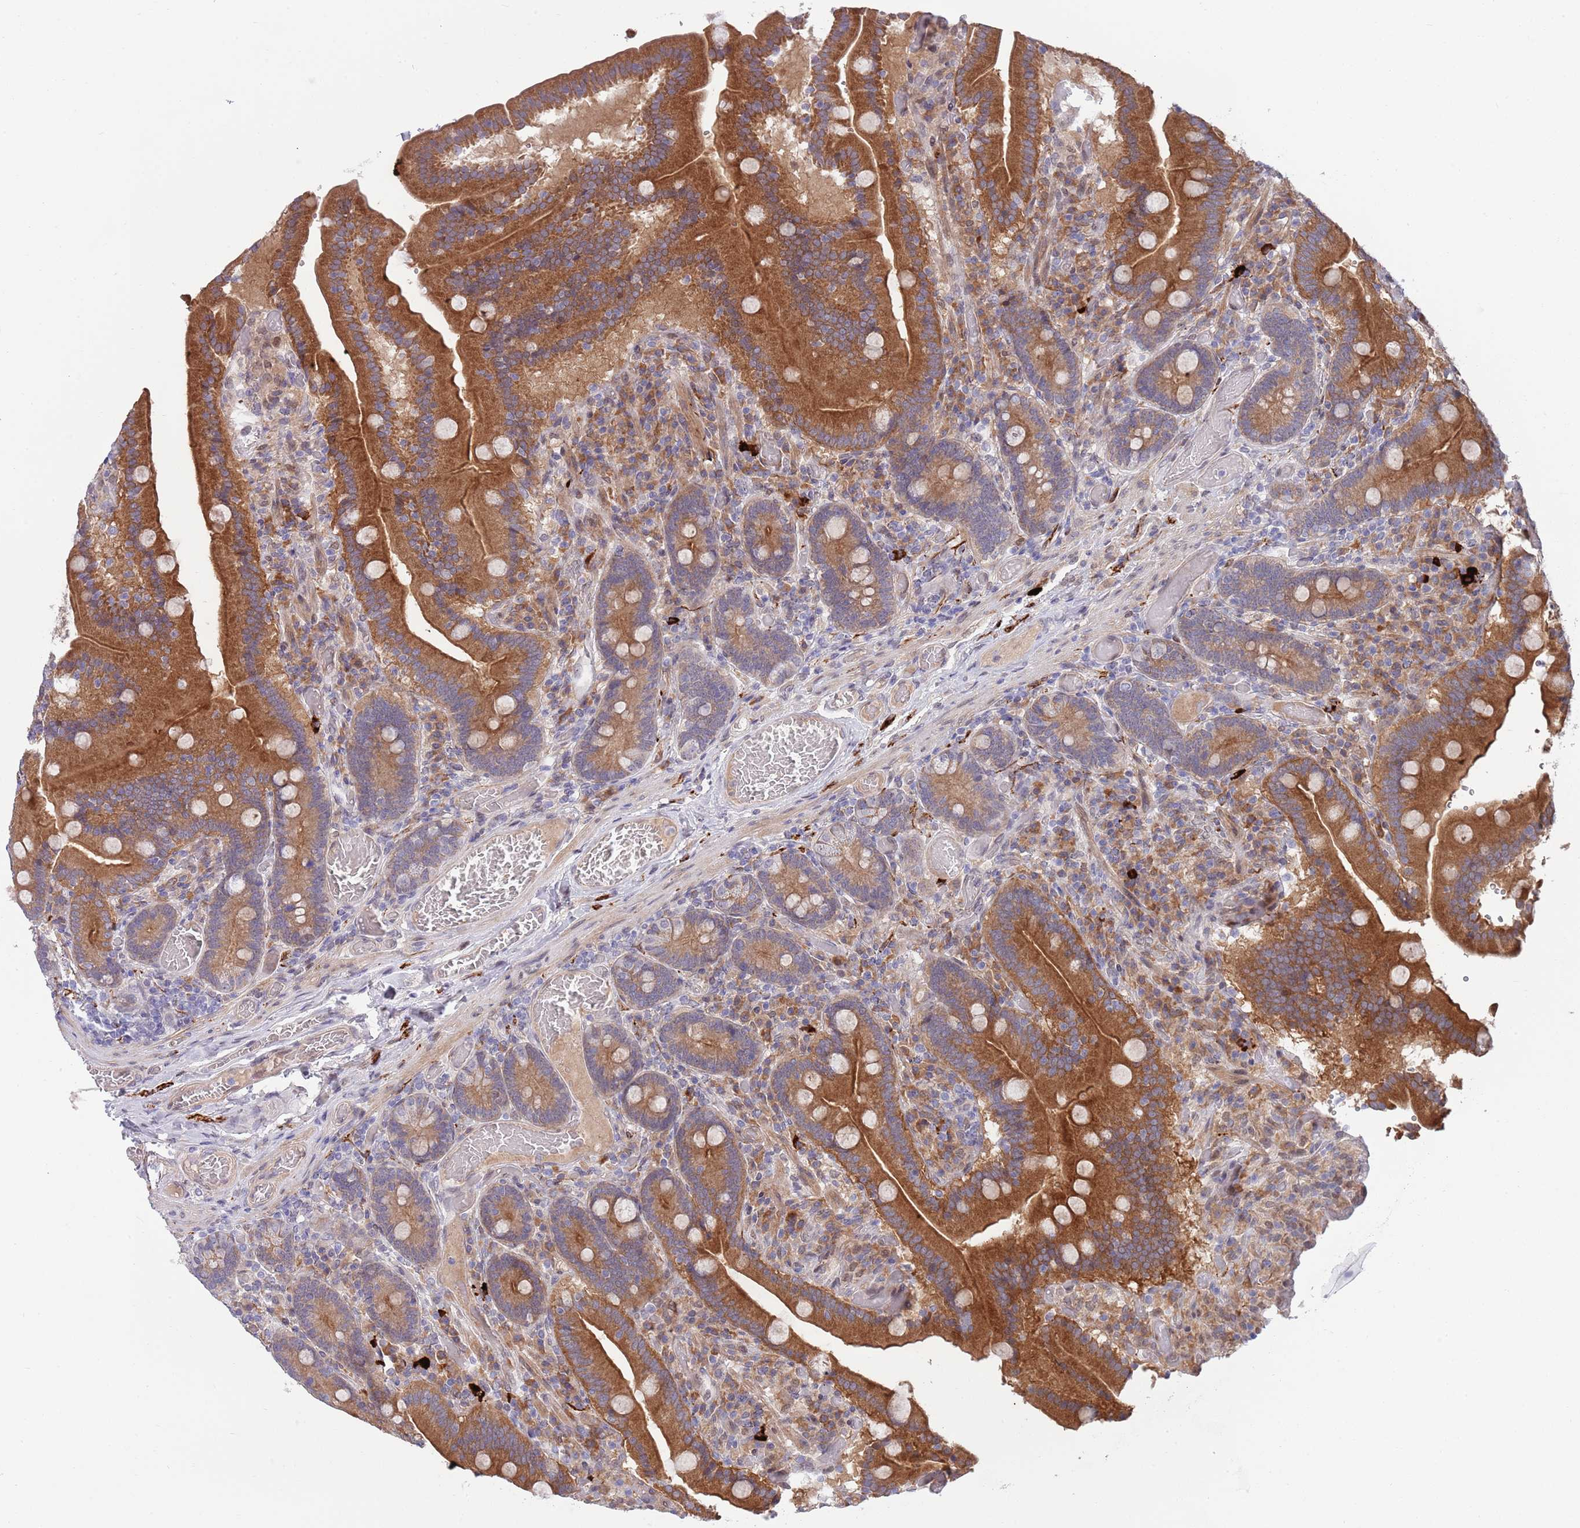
{"staining": {"intensity": "strong", "quantity": ">75%", "location": "cytoplasmic/membranous"}, "tissue": "duodenum", "cell_type": "Glandular cells", "image_type": "normal", "snomed": [{"axis": "morphology", "description": "Normal tissue, NOS"}, {"axis": "topography", "description": "Duodenum"}], "caption": "Unremarkable duodenum reveals strong cytoplasmic/membranous expression in approximately >75% of glandular cells, visualized by immunohistochemistry.", "gene": "NLRP6", "patient": {"sex": "female", "age": 62}}